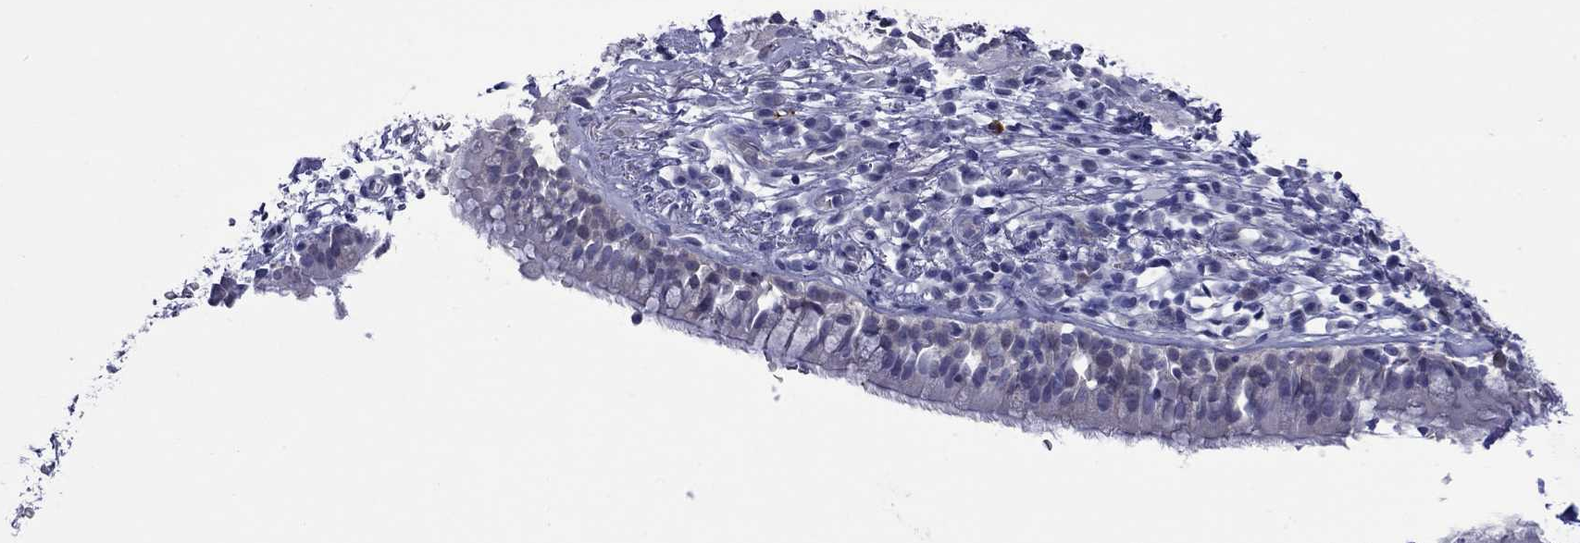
{"staining": {"intensity": "negative", "quantity": "none", "location": "none"}, "tissue": "adipose tissue", "cell_type": "Adipocytes", "image_type": "normal", "snomed": [{"axis": "morphology", "description": "Normal tissue, NOS"}, {"axis": "topography", "description": "Cartilage tissue"}, {"axis": "topography", "description": "Bronchus"}], "caption": "IHC photomicrograph of normal adipose tissue: human adipose tissue stained with DAB (3,3'-diaminobenzidine) demonstrates no significant protein staining in adipocytes.", "gene": "CTNNBIP1", "patient": {"sex": "male", "age": 58}}